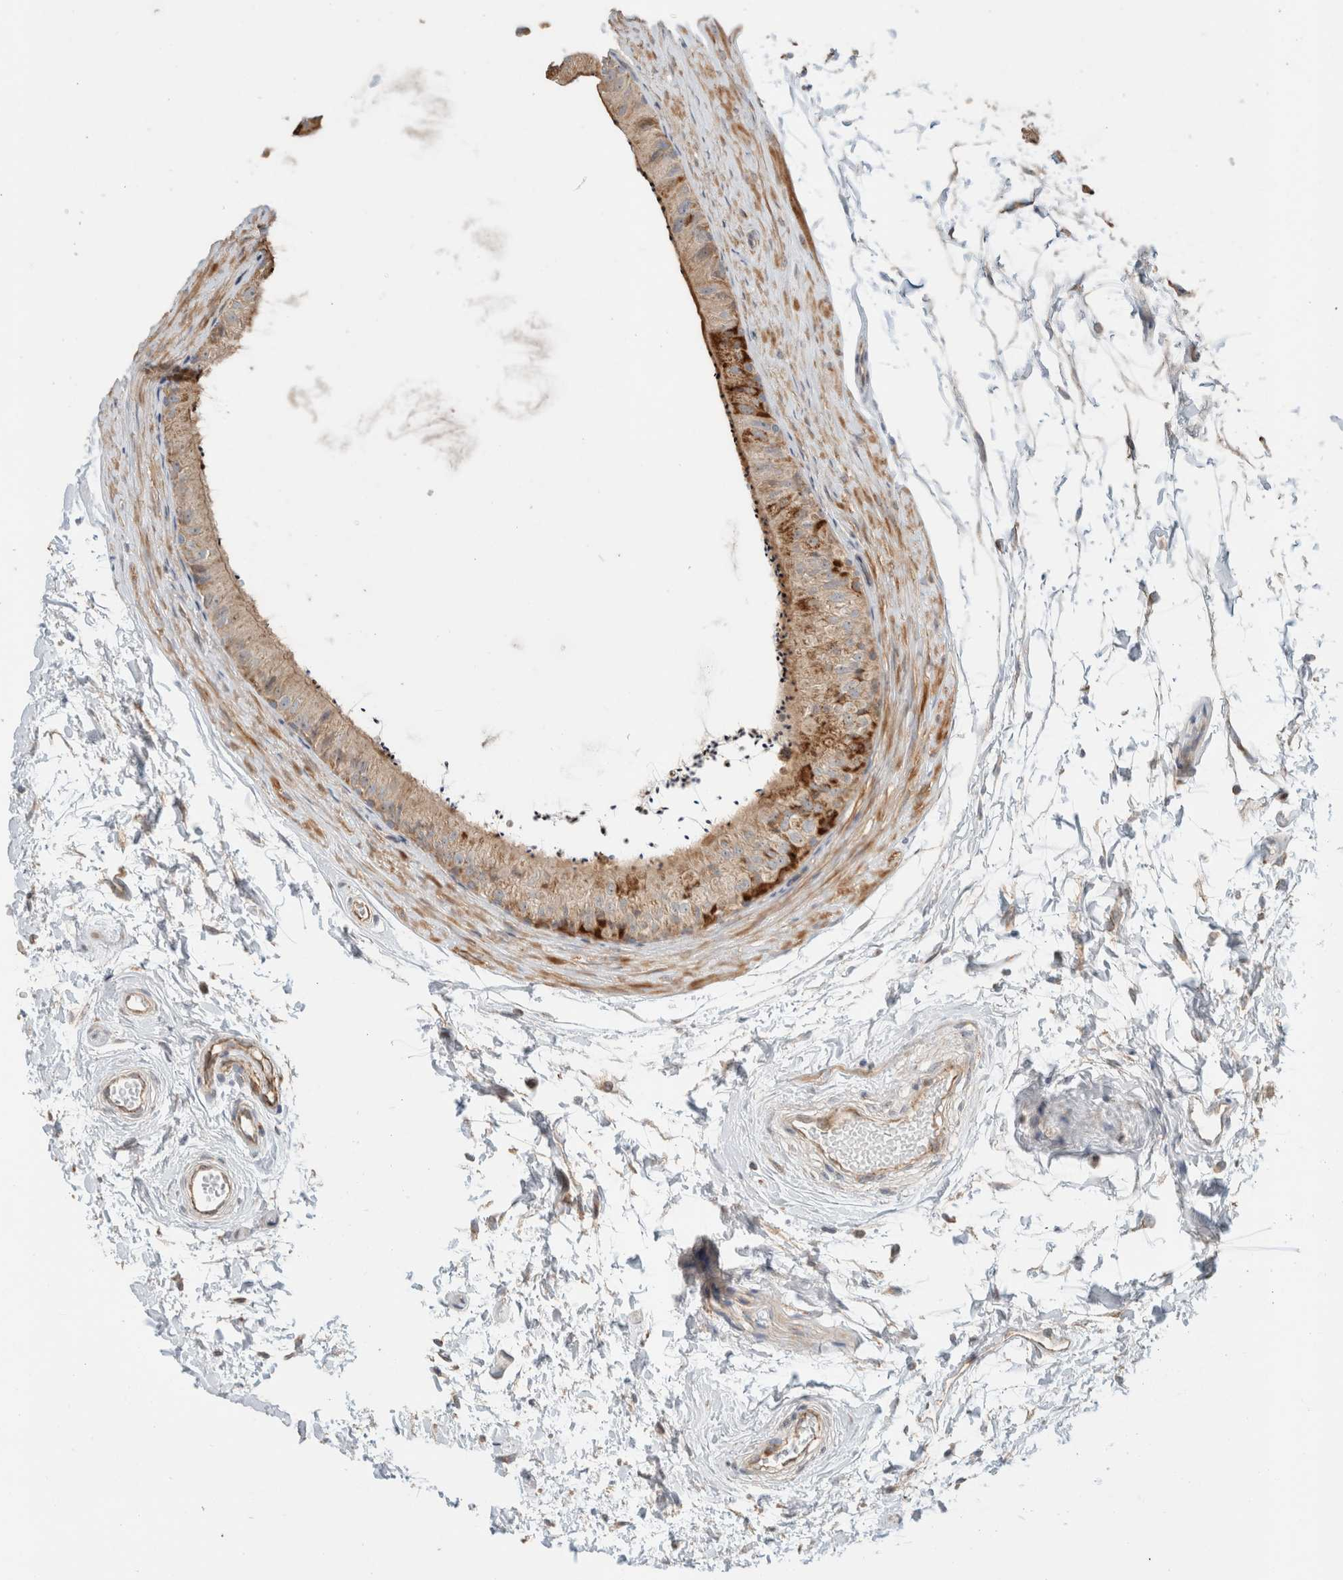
{"staining": {"intensity": "moderate", "quantity": "<25%", "location": "cytoplasmic/membranous"}, "tissue": "epididymis", "cell_type": "Glandular cells", "image_type": "normal", "snomed": [{"axis": "morphology", "description": "Normal tissue, NOS"}, {"axis": "topography", "description": "Epididymis"}], "caption": "Brown immunohistochemical staining in benign epididymis reveals moderate cytoplasmic/membranous staining in about <25% of glandular cells. (DAB = brown stain, brightfield microscopy at high magnification).", "gene": "MRM3", "patient": {"sex": "male", "age": 56}}